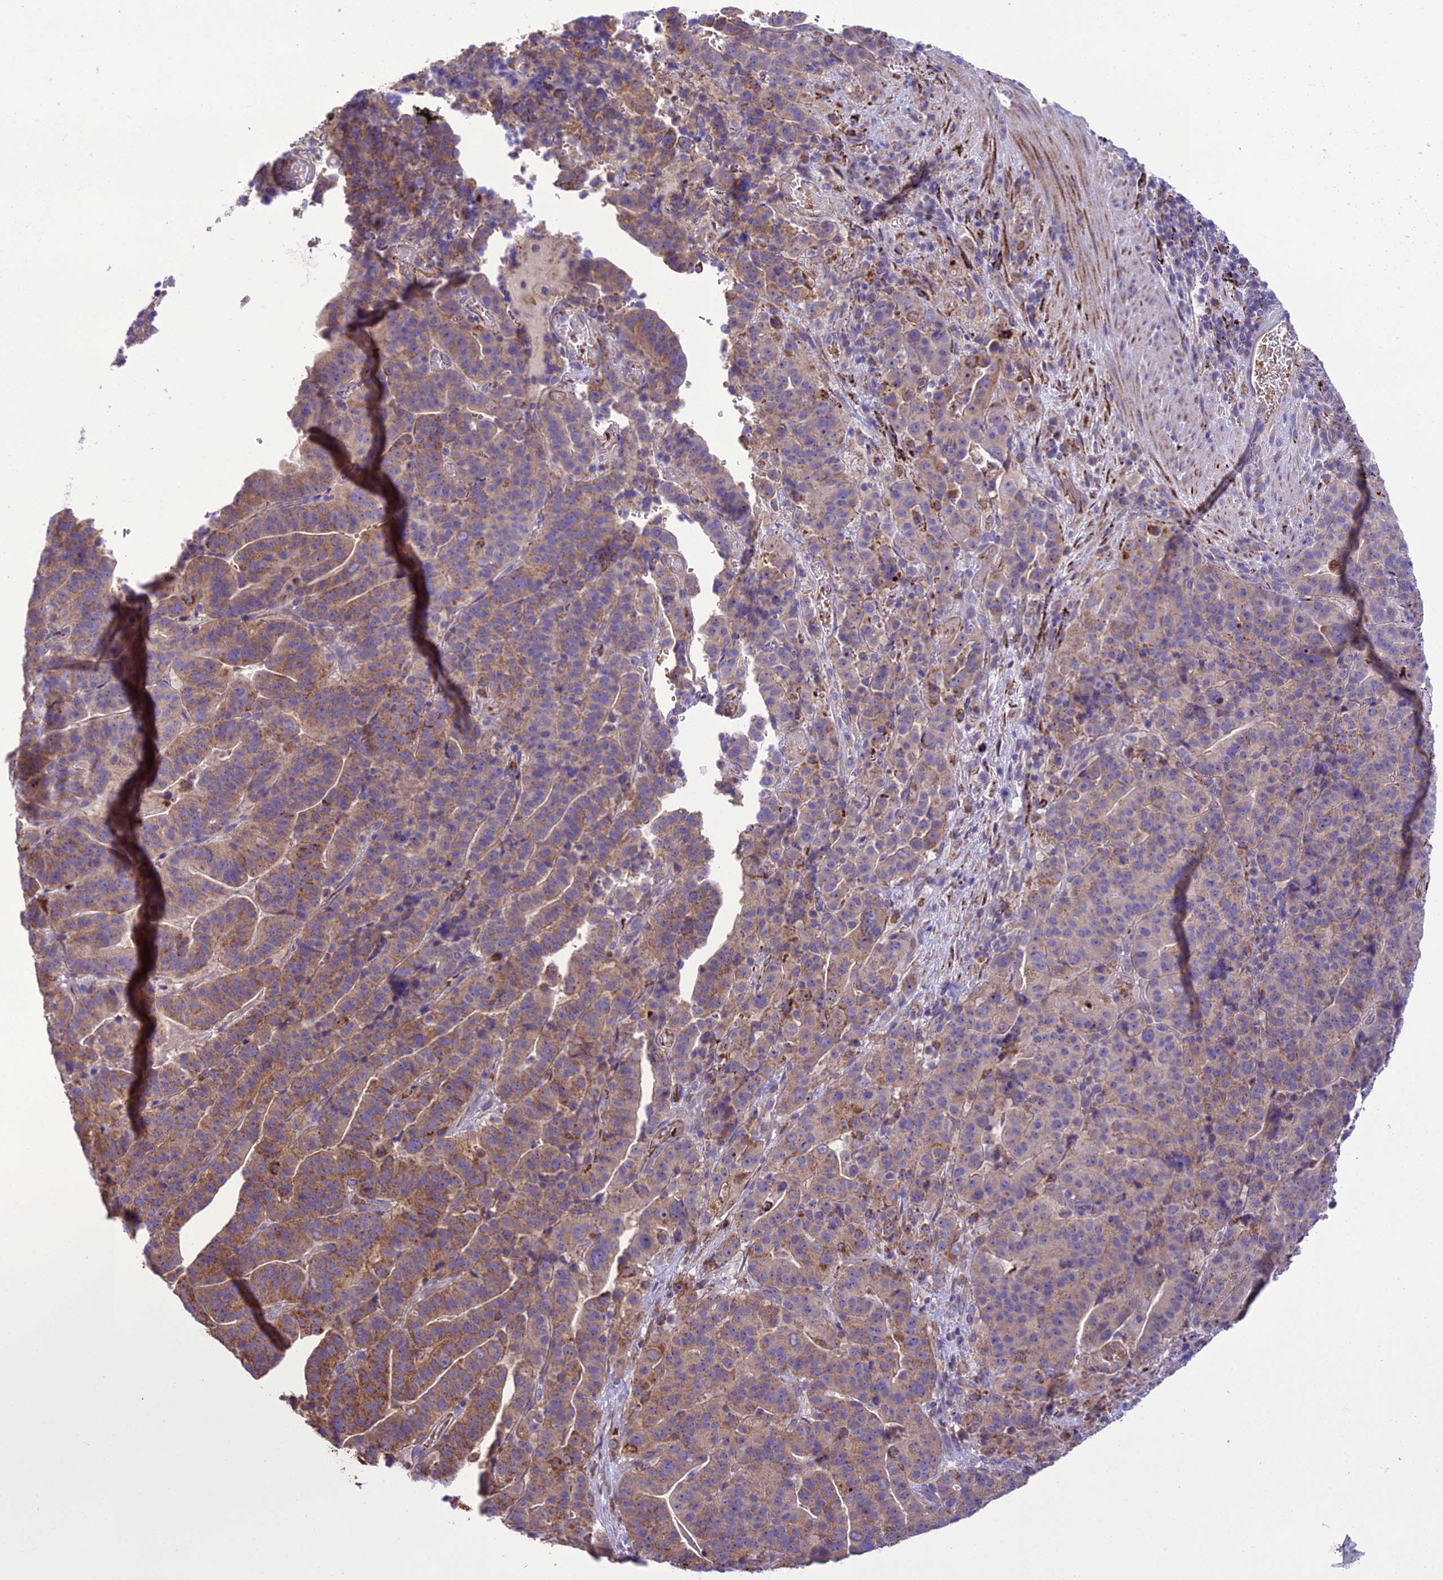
{"staining": {"intensity": "moderate", "quantity": ">75%", "location": "cytoplasmic/membranous"}, "tissue": "stomach cancer", "cell_type": "Tumor cells", "image_type": "cancer", "snomed": [{"axis": "morphology", "description": "Adenocarcinoma, NOS"}, {"axis": "topography", "description": "Stomach"}], "caption": "Stomach cancer stained with DAB immunohistochemistry demonstrates medium levels of moderate cytoplasmic/membranous positivity in approximately >75% of tumor cells.", "gene": "TBC1D24", "patient": {"sex": "male", "age": 48}}